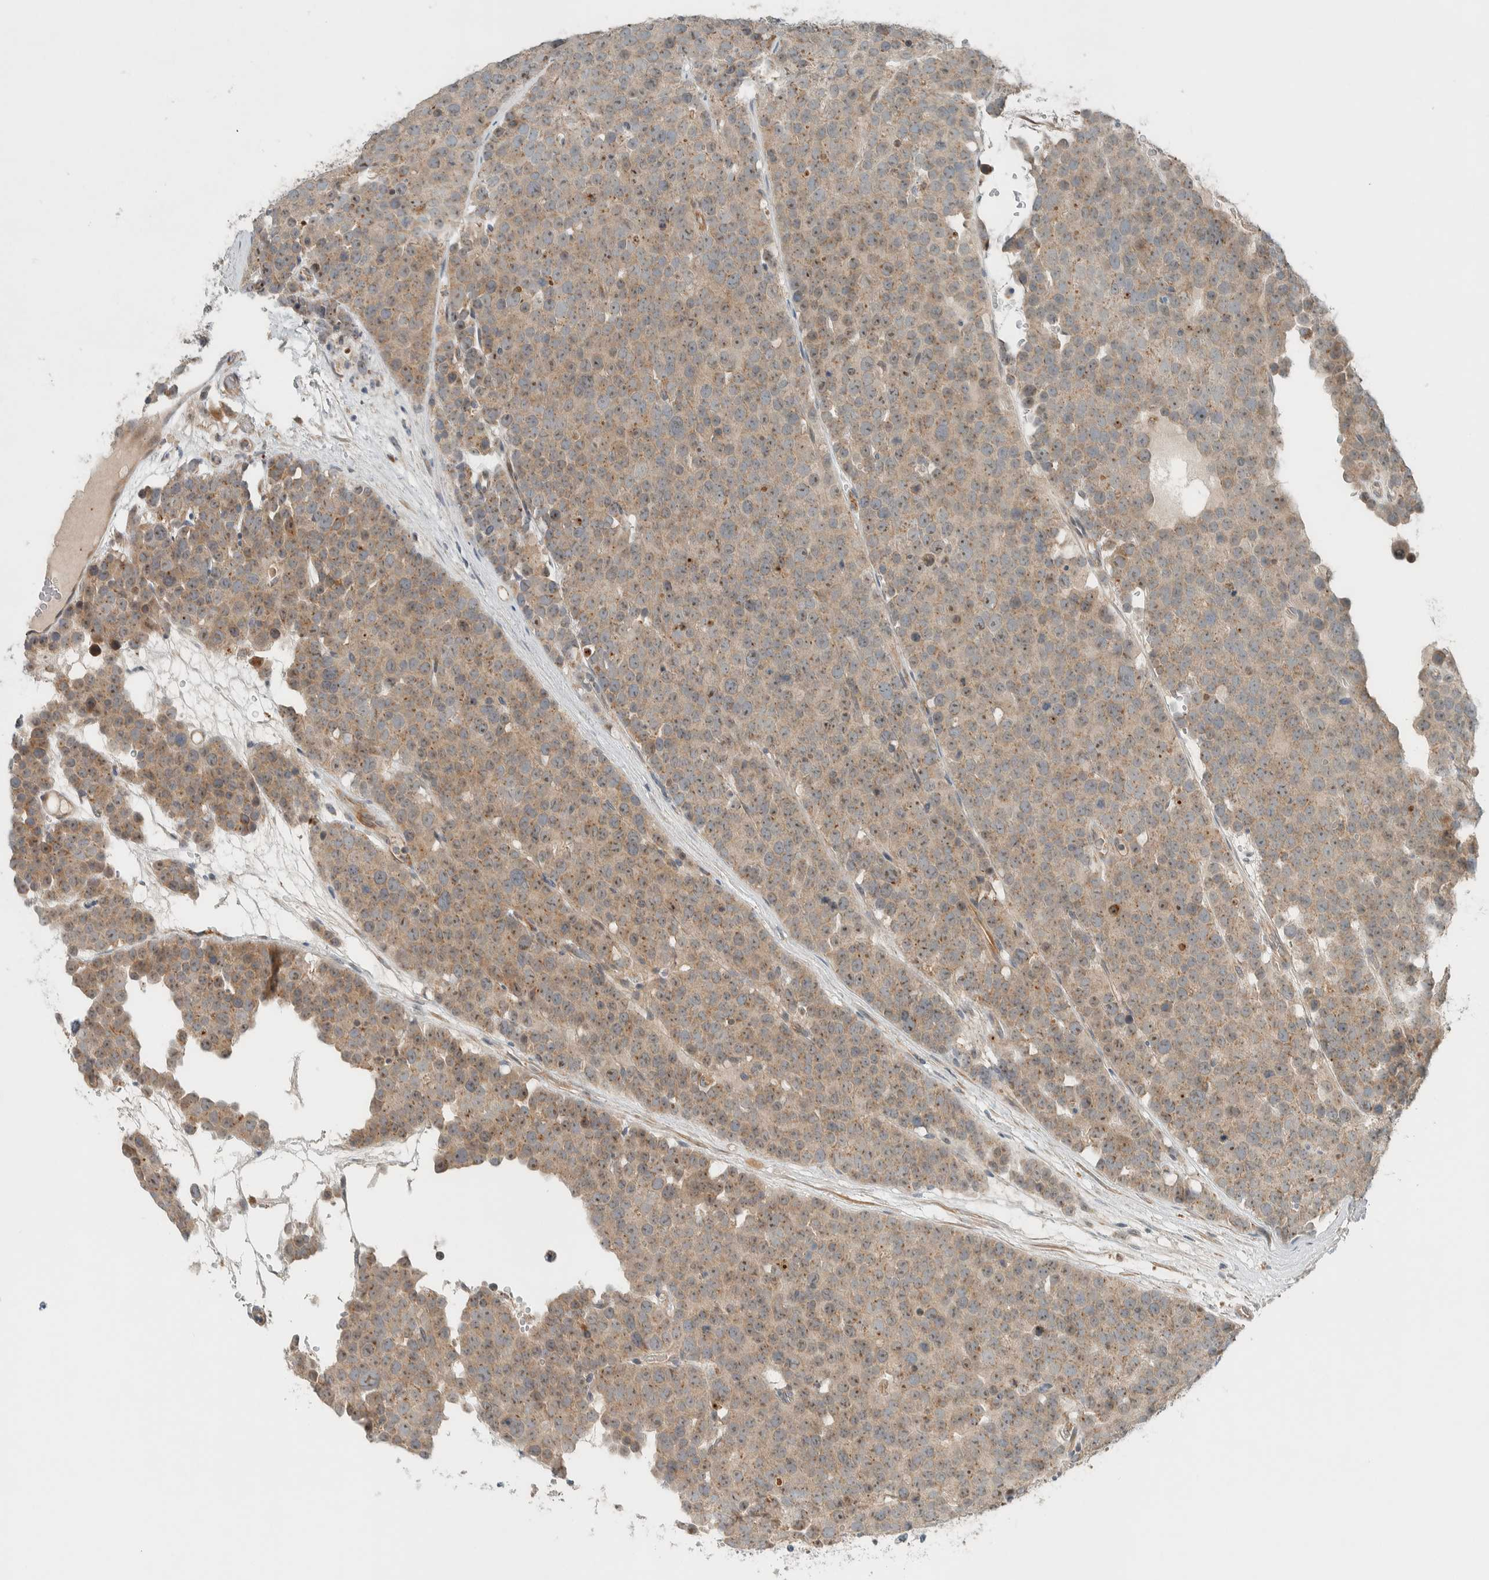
{"staining": {"intensity": "weak", "quantity": ">75%", "location": "cytoplasmic/membranous"}, "tissue": "testis cancer", "cell_type": "Tumor cells", "image_type": "cancer", "snomed": [{"axis": "morphology", "description": "Seminoma, NOS"}, {"axis": "topography", "description": "Testis"}], "caption": "DAB (3,3'-diaminobenzidine) immunohistochemical staining of testis cancer (seminoma) reveals weak cytoplasmic/membranous protein expression in approximately >75% of tumor cells.", "gene": "SLFN12L", "patient": {"sex": "male", "age": 71}}